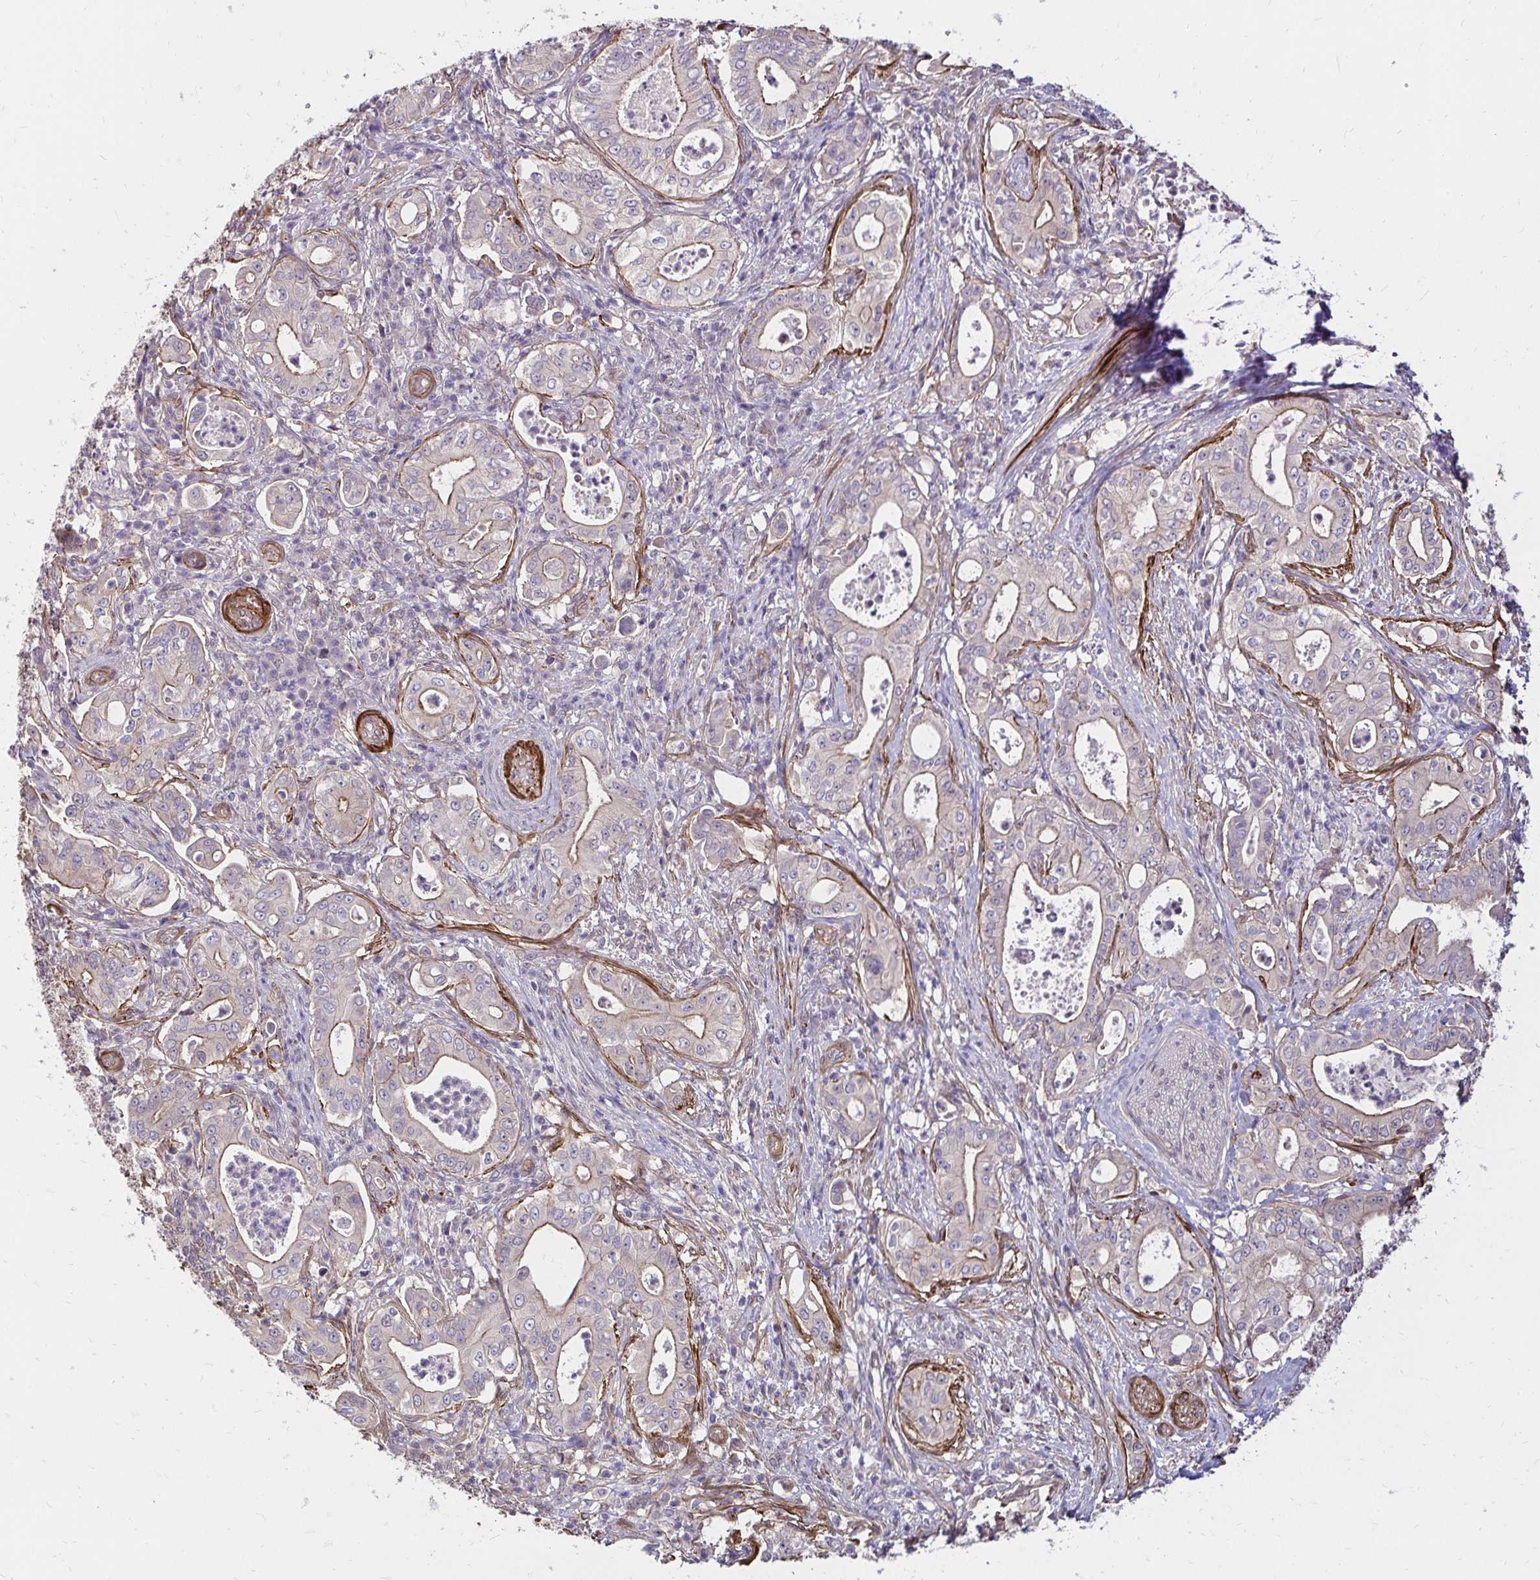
{"staining": {"intensity": "weak", "quantity": "<25%", "location": "cytoplasmic/membranous"}, "tissue": "pancreatic cancer", "cell_type": "Tumor cells", "image_type": "cancer", "snomed": [{"axis": "morphology", "description": "Adenocarcinoma, NOS"}, {"axis": "topography", "description": "Pancreas"}], "caption": "The photomicrograph displays no staining of tumor cells in pancreatic cancer.", "gene": "YAP1", "patient": {"sex": "male", "age": 71}}